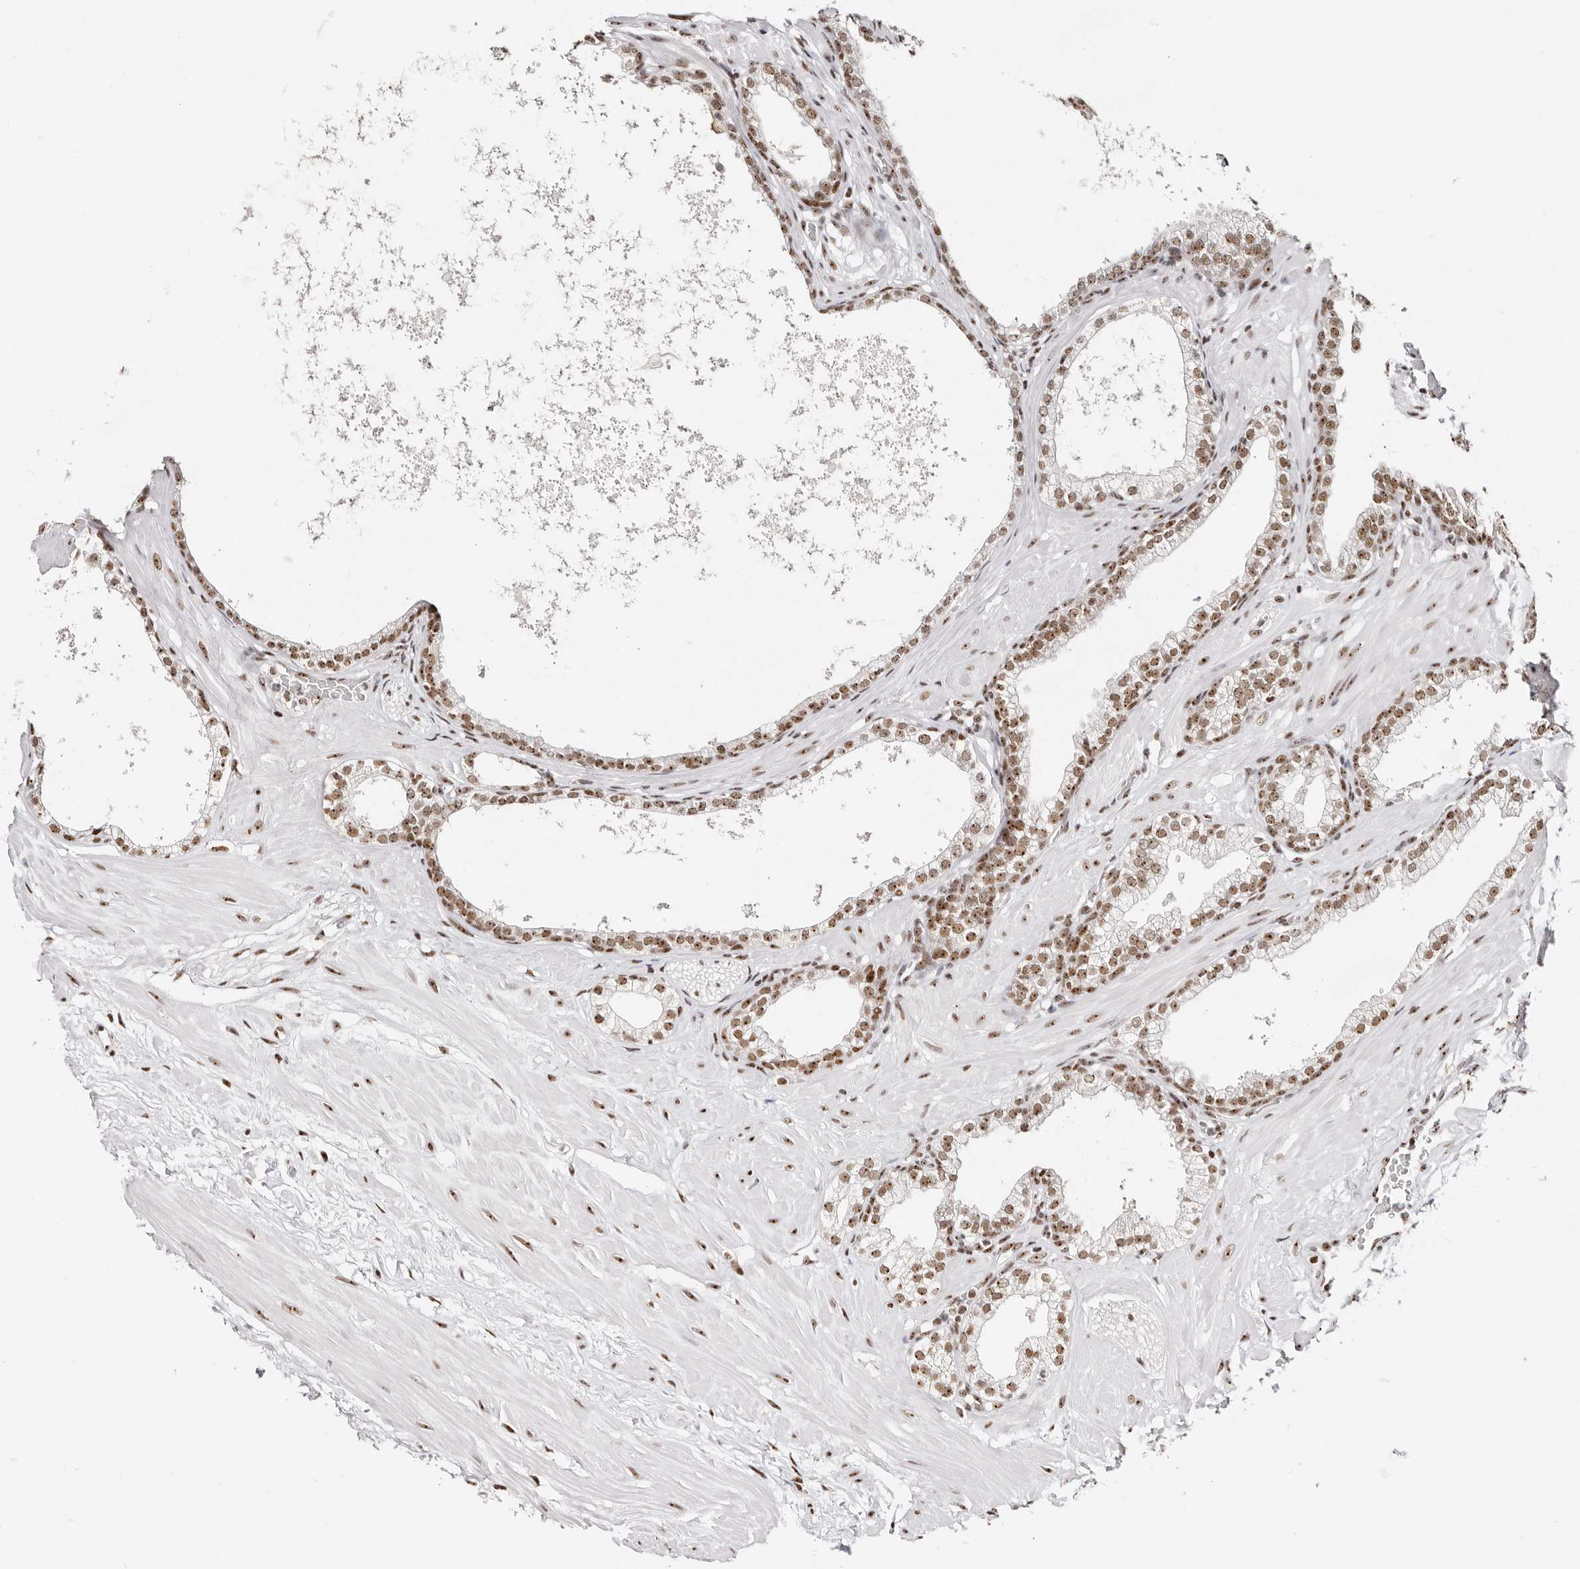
{"staining": {"intensity": "moderate", "quantity": ">75%", "location": "nuclear"}, "tissue": "prostate", "cell_type": "Glandular cells", "image_type": "normal", "snomed": [{"axis": "morphology", "description": "Normal tissue, NOS"}, {"axis": "morphology", "description": "Urothelial carcinoma, Low grade"}, {"axis": "topography", "description": "Urinary bladder"}, {"axis": "topography", "description": "Prostate"}], "caption": "Prostate stained for a protein displays moderate nuclear positivity in glandular cells. The protein is stained brown, and the nuclei are stained in blue (DAB (3,3'-diaminobenzidine) IHC with brightfield microscopy, high magnification).", "gene": "IQGAP3", "patient": {"sex": "male", "age": 60}}